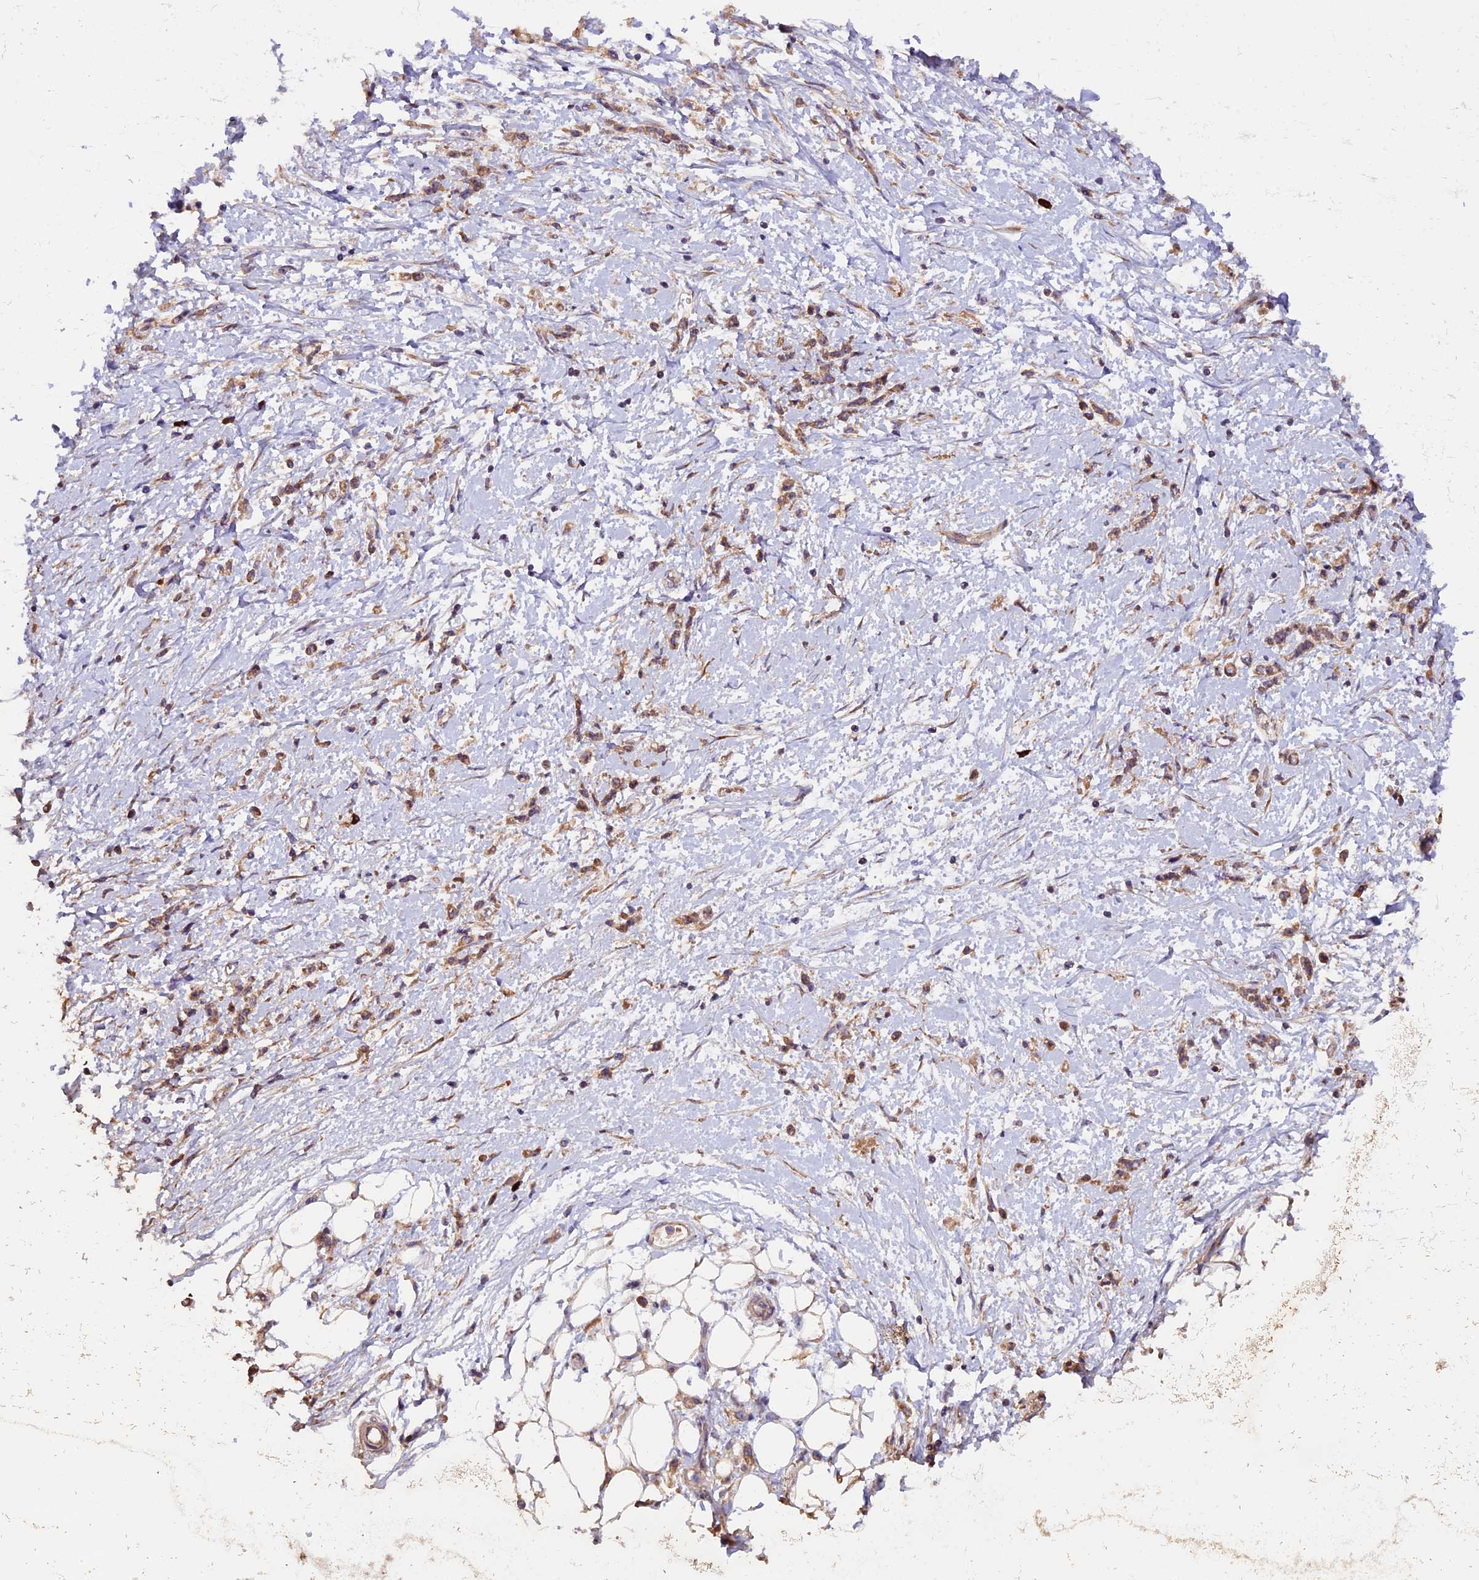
{"staining": {"intensity": "weak", "quantity": ">75%", "location": "cytoplasmic/membranous"}, "tissue": "stomach cancer", "cell_type": "Tumor cells", "image_type": "cancer", "snomed": [{"axis": "morphology", "description": "Adenocarcinoma, NOS"}, {"axis": "topography", "description": "Stomach"}], "caption": "Immunohistochemical staining of stomach adenocarcinoma exhibits low levels of weak cytoplasmic/membranous protein positivity in approximately >75% of tumor cells. (Brightfield microscopy of DAB IHC at high magnification).", "gene": "FRY", "patient": {"sex": "female", "age": 60}}